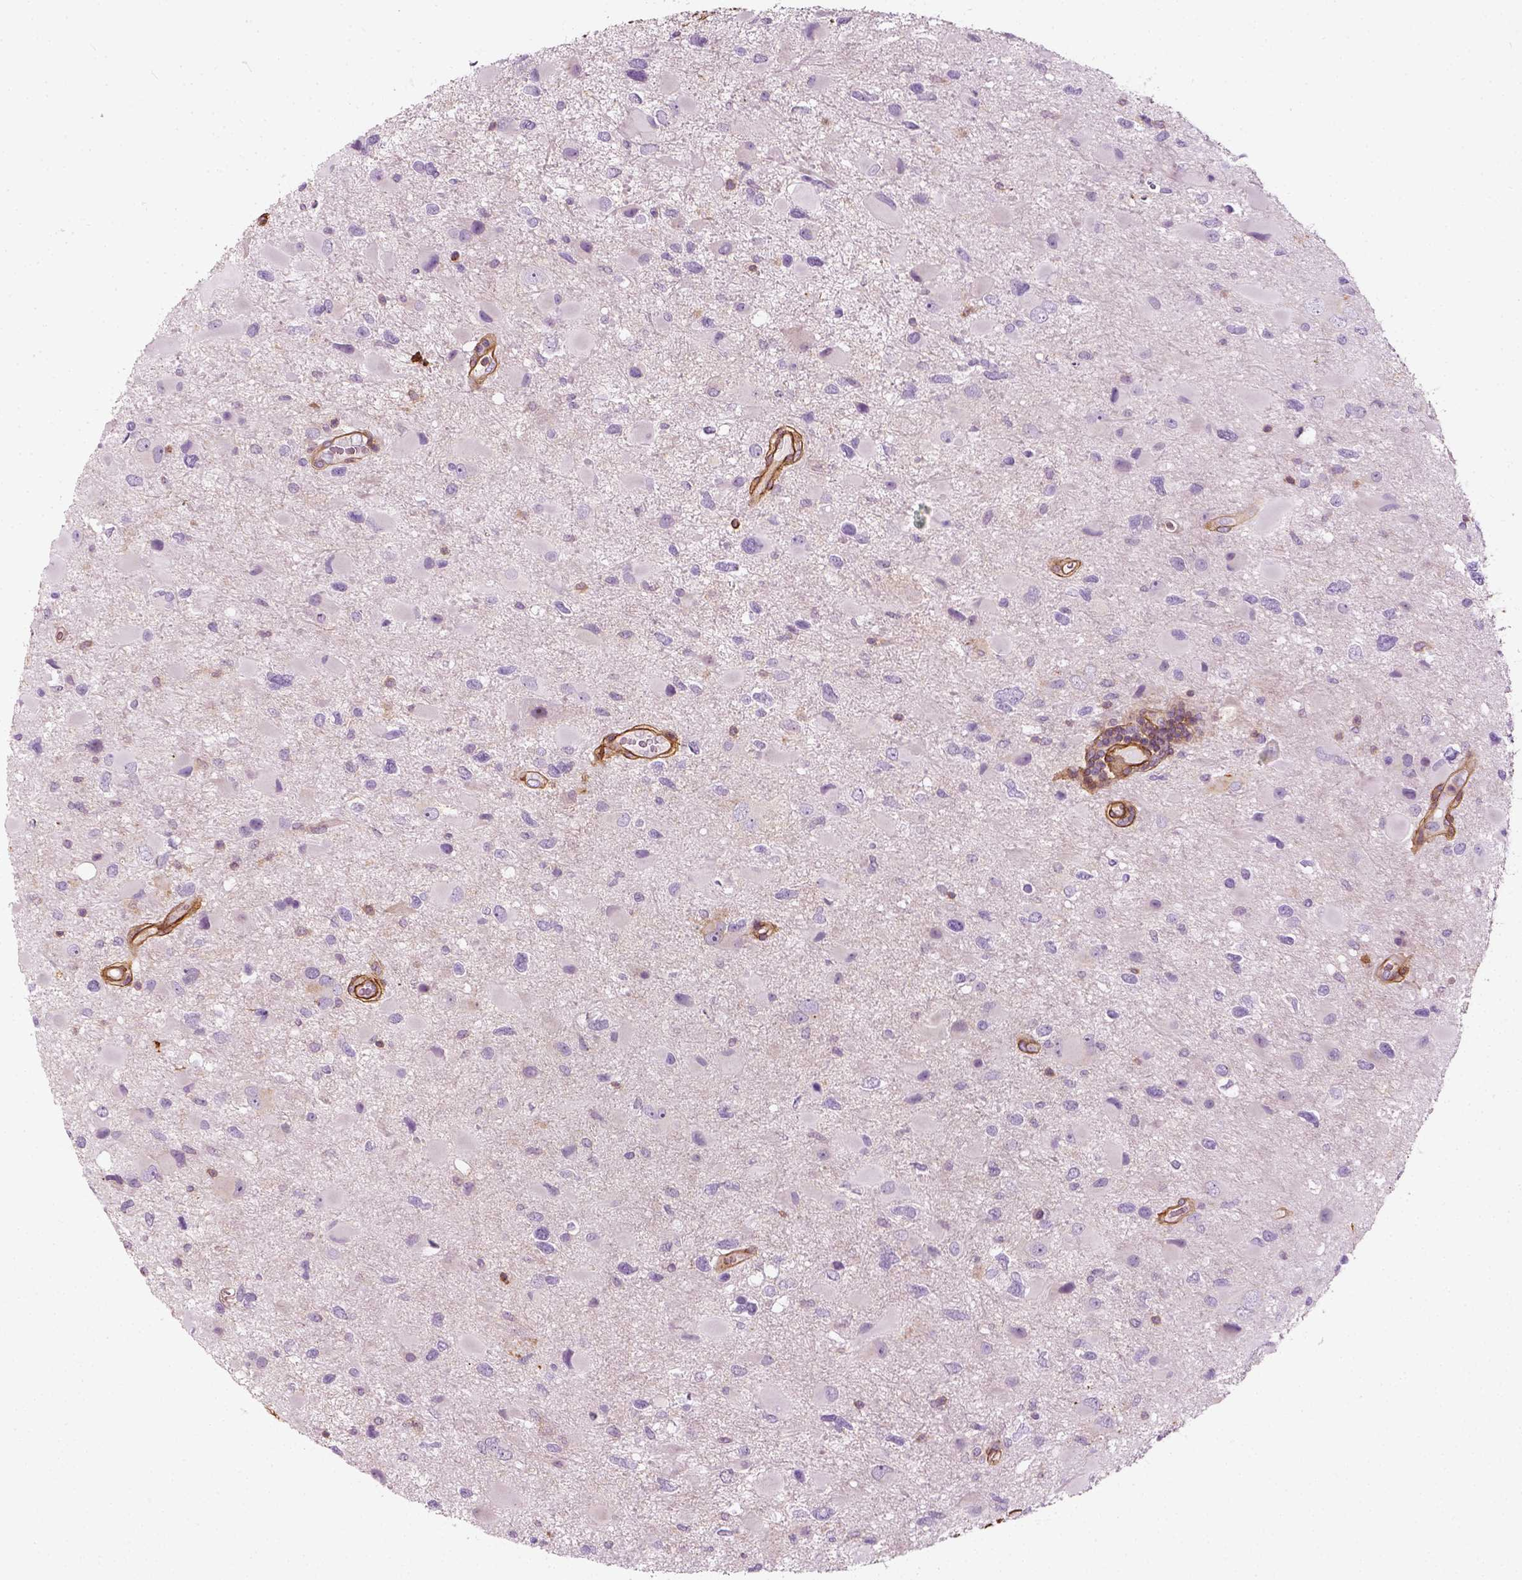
{"staining": {"intensity": "negative", "quantity": "none", "location": "none"}, "tissue": "glioma", "cell_type": "Tumor cells", "image_type": "cancer", "snomed": [{"axis": "morphology", "description": "Glioma, malignant, Low grade"}, {"axis": "topography", "description": "Brain"}], "caption": "Tumor cells are negative for brown protein staining in malignant glioma (low-grade).", "gene": "COL6A2", "patient": {"sex": "female", "age": 32}}